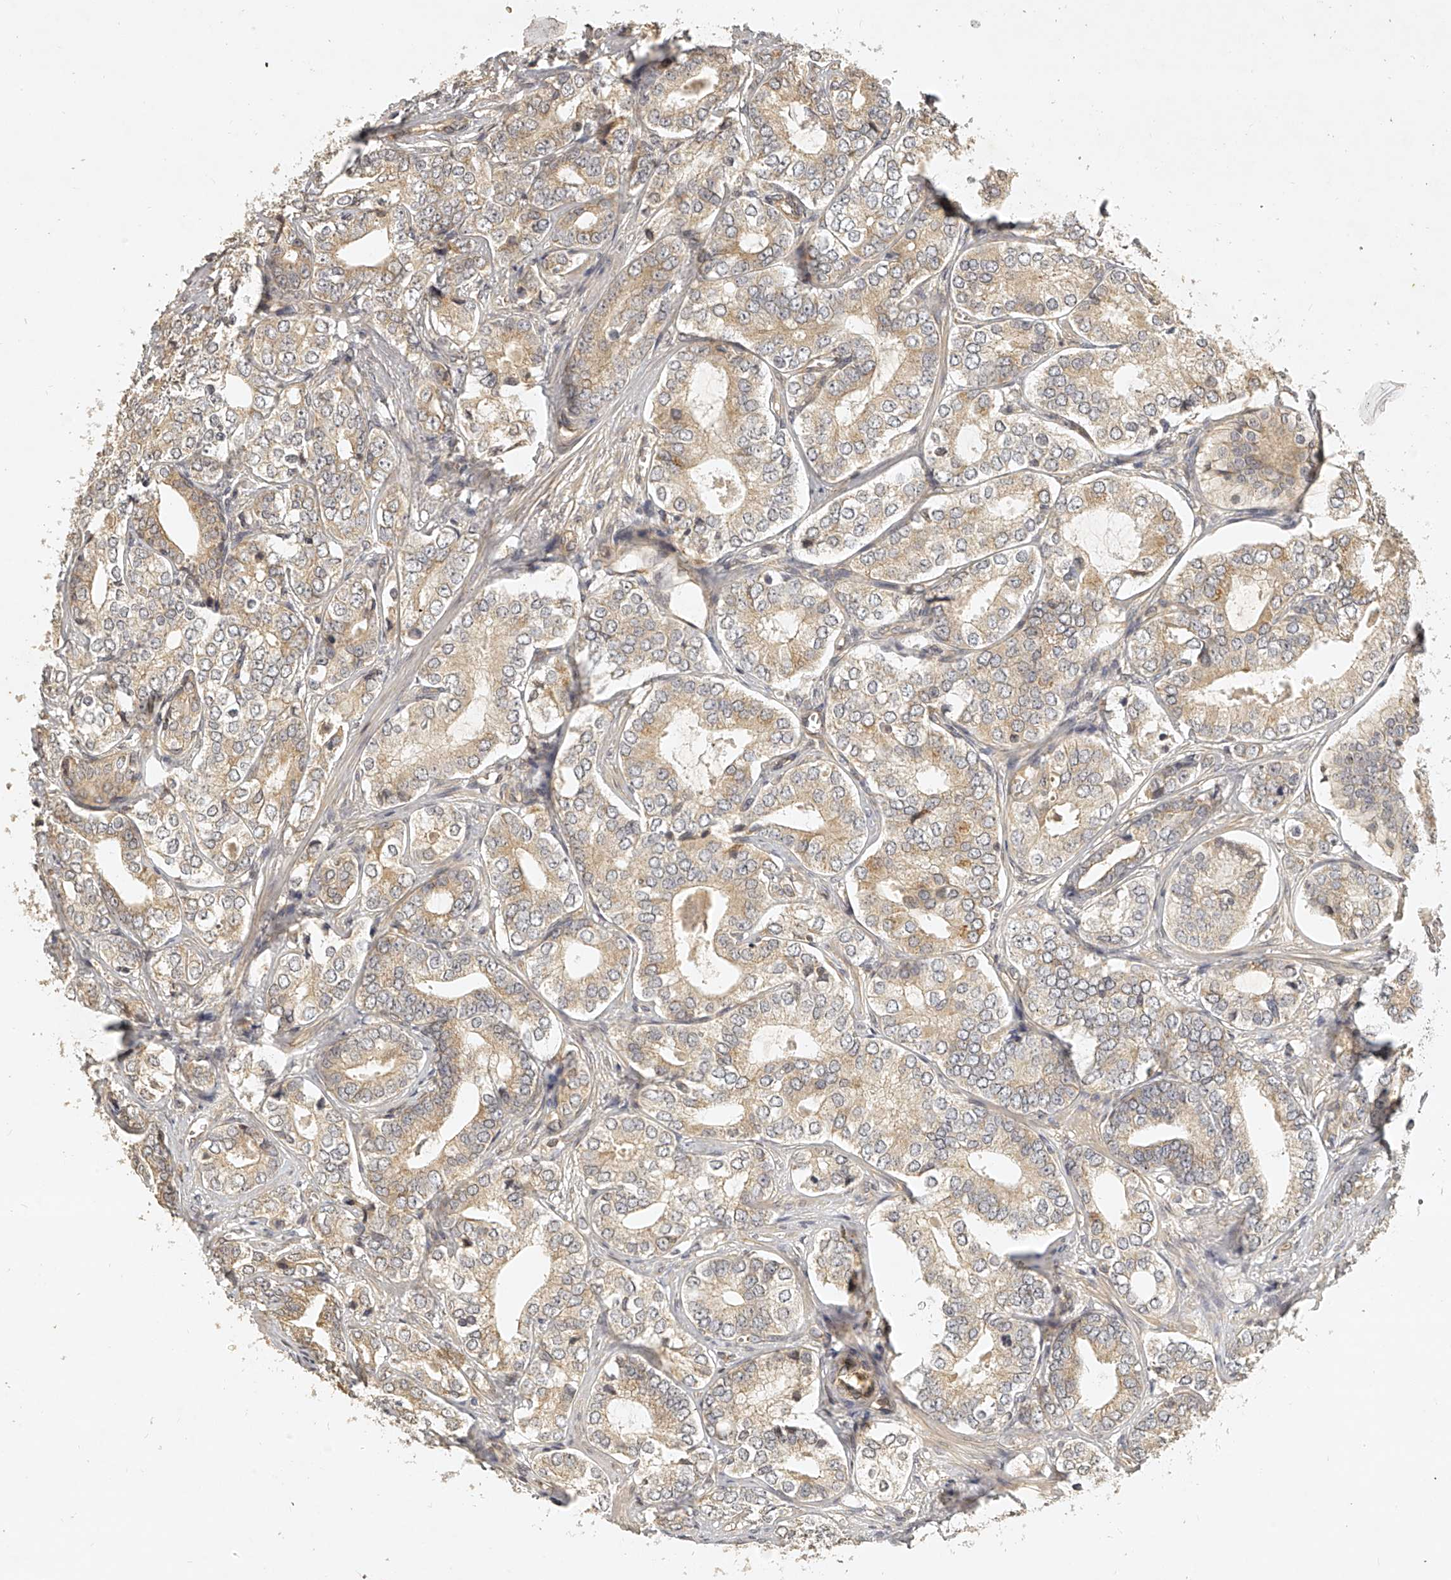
{"staining": {"intensity": "weak", "quantity": "25%-75%", "location": "cytoplasmic/membranous"}, "tissue": "prostate cancer", "cell_type": "Tumor cells", "image_type": "cancer", "snomed": [{"axis": "morphology", "description": "Adenocarcinoma, High grade"}, {"axis": "topography", "description": "Prostate"}], "caption": "There is low levels of weak cytoplasmic/membranous staining in tumor cells of prostate cancer, as demonstrated by immunohistochemical staining (brown color).", "gene": "NFS1", "patient": {"sex": "male", "age": 62}}